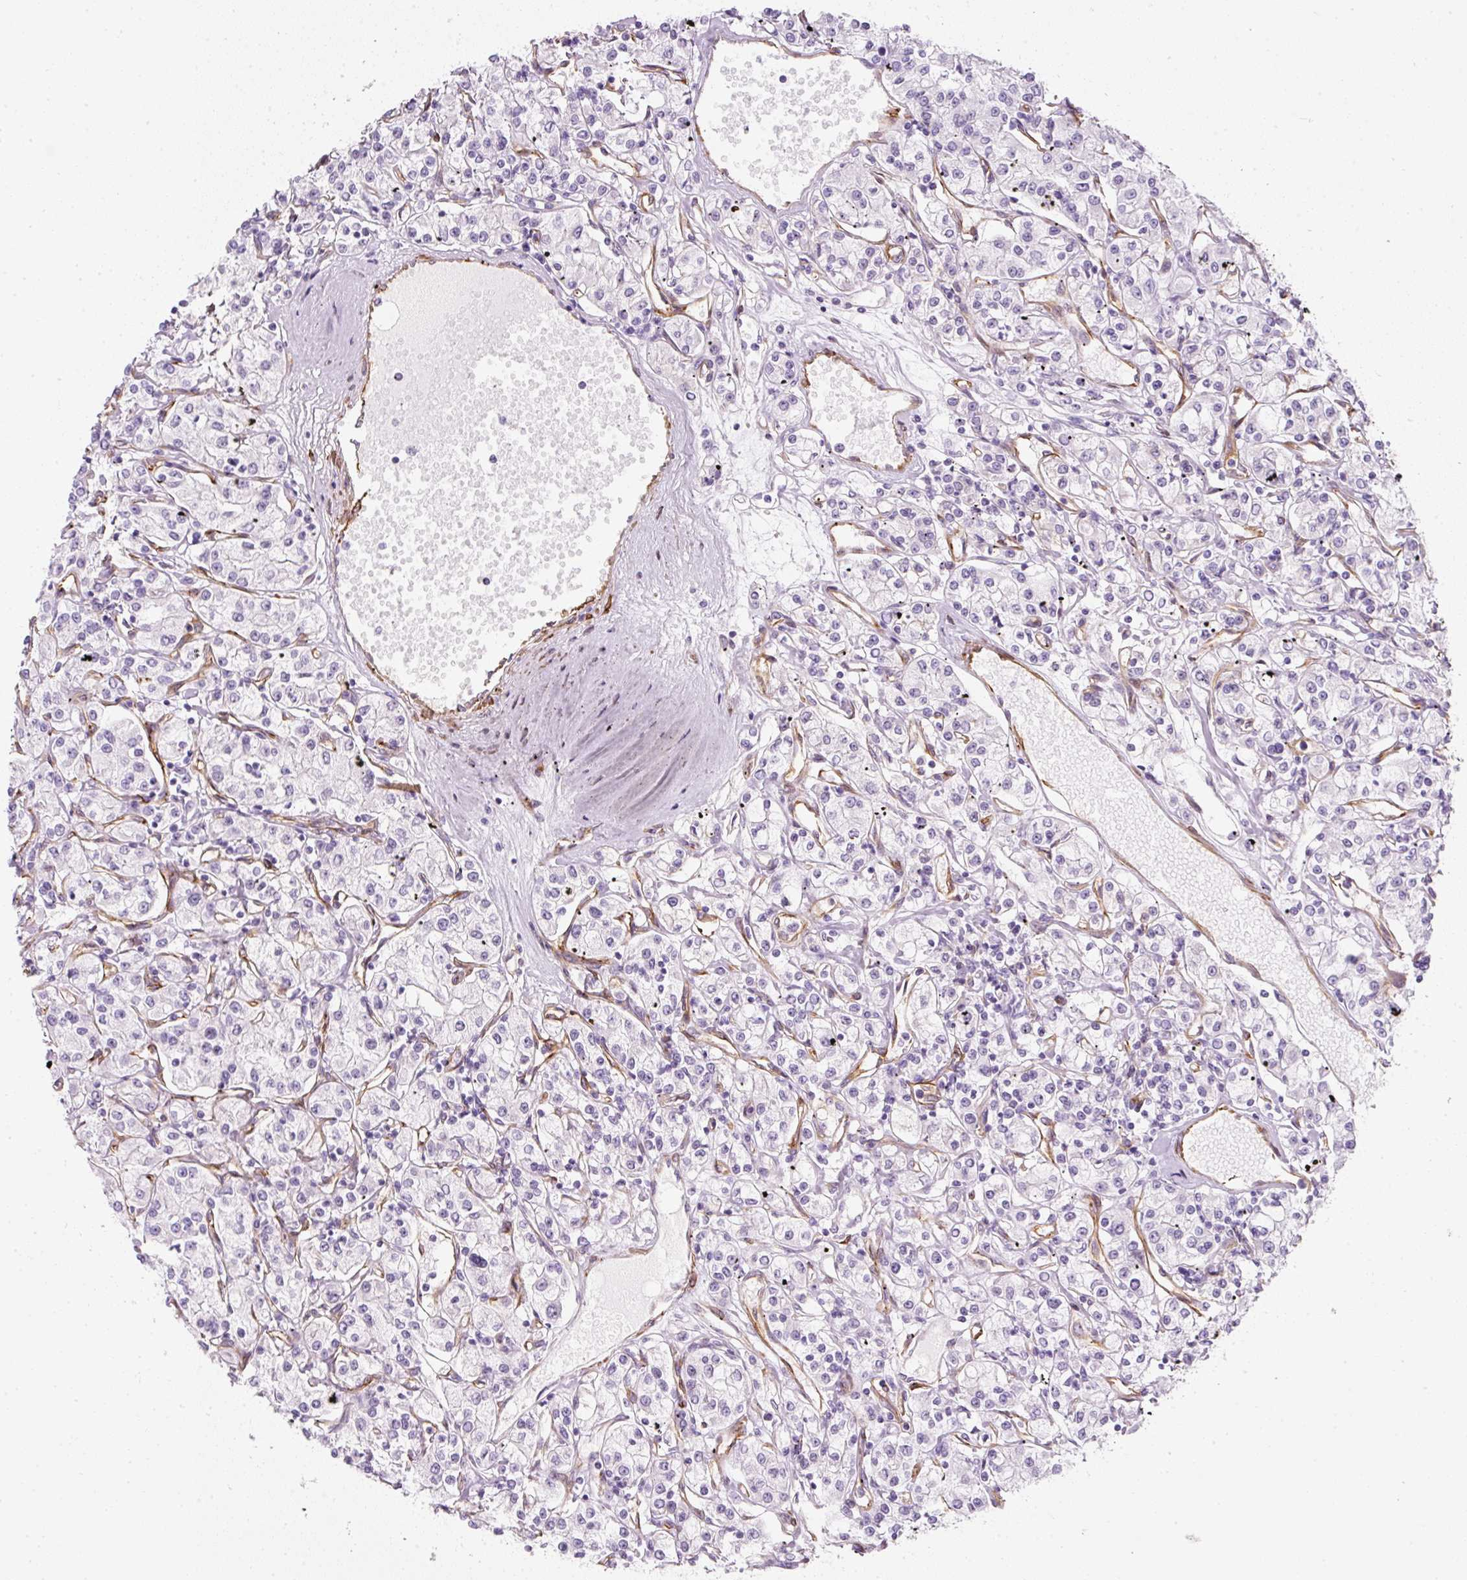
{"staining": {"intensity": "negative", "quantity": "none", "location": "none"}, "tissue": "renal cancer", "cell_type": "Tumor cells", "image_type": "cancer", "snomed": [{"axis": "morphology", "description": "Adenocarcinoma, NOS"}, {"axis": "topography", "description": "Kidney"}], "caption": "Tumor cells are negative for brown protein staining in renal adenocarcinoma.", "gene": "CAVIN3", "patient": {"sex": "female", "age": 59}}